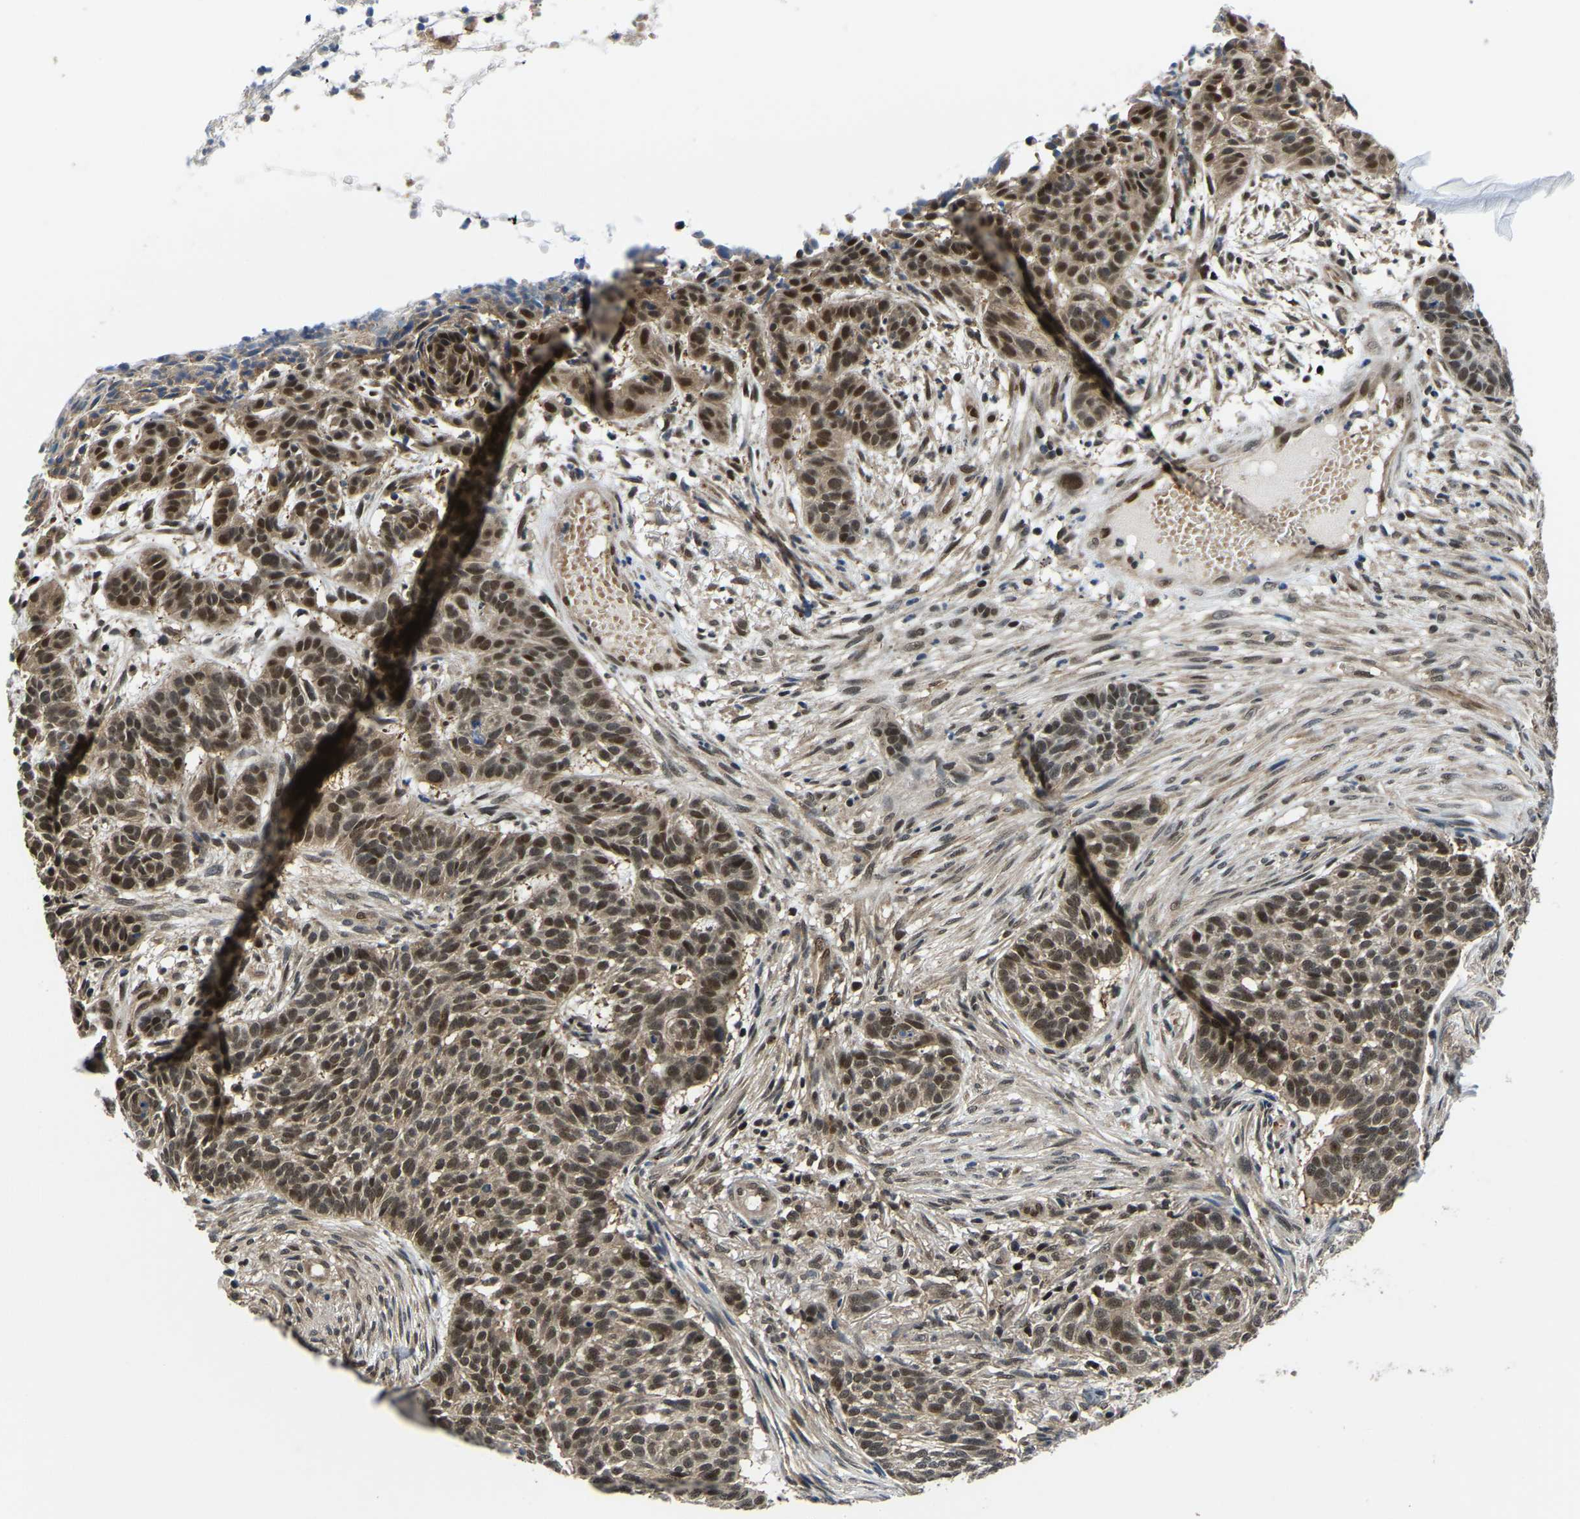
{"staining": {"intensity": "strong", "quantity": ">75%", "location": "cytoplasmic/membranous,nuclear"}, "tissue": "skin cancer", "cell_type": "Tumor cells", "image_type": "cancer", "snomed": [{"axis": "morphology", "description": "Basal cell carcinoma"}, {"axis": "topography", "description": "Skin"}], "caption": "Immunohistochemical staining of human skin cancer shows high levels of strong cytoplasmic/membranous and nuclear protein positivity in about >75% of tumor cells. Nuclei are stained in blue.", "gene": "DFFA", "patient": {"sex": "male", "age": 85}}